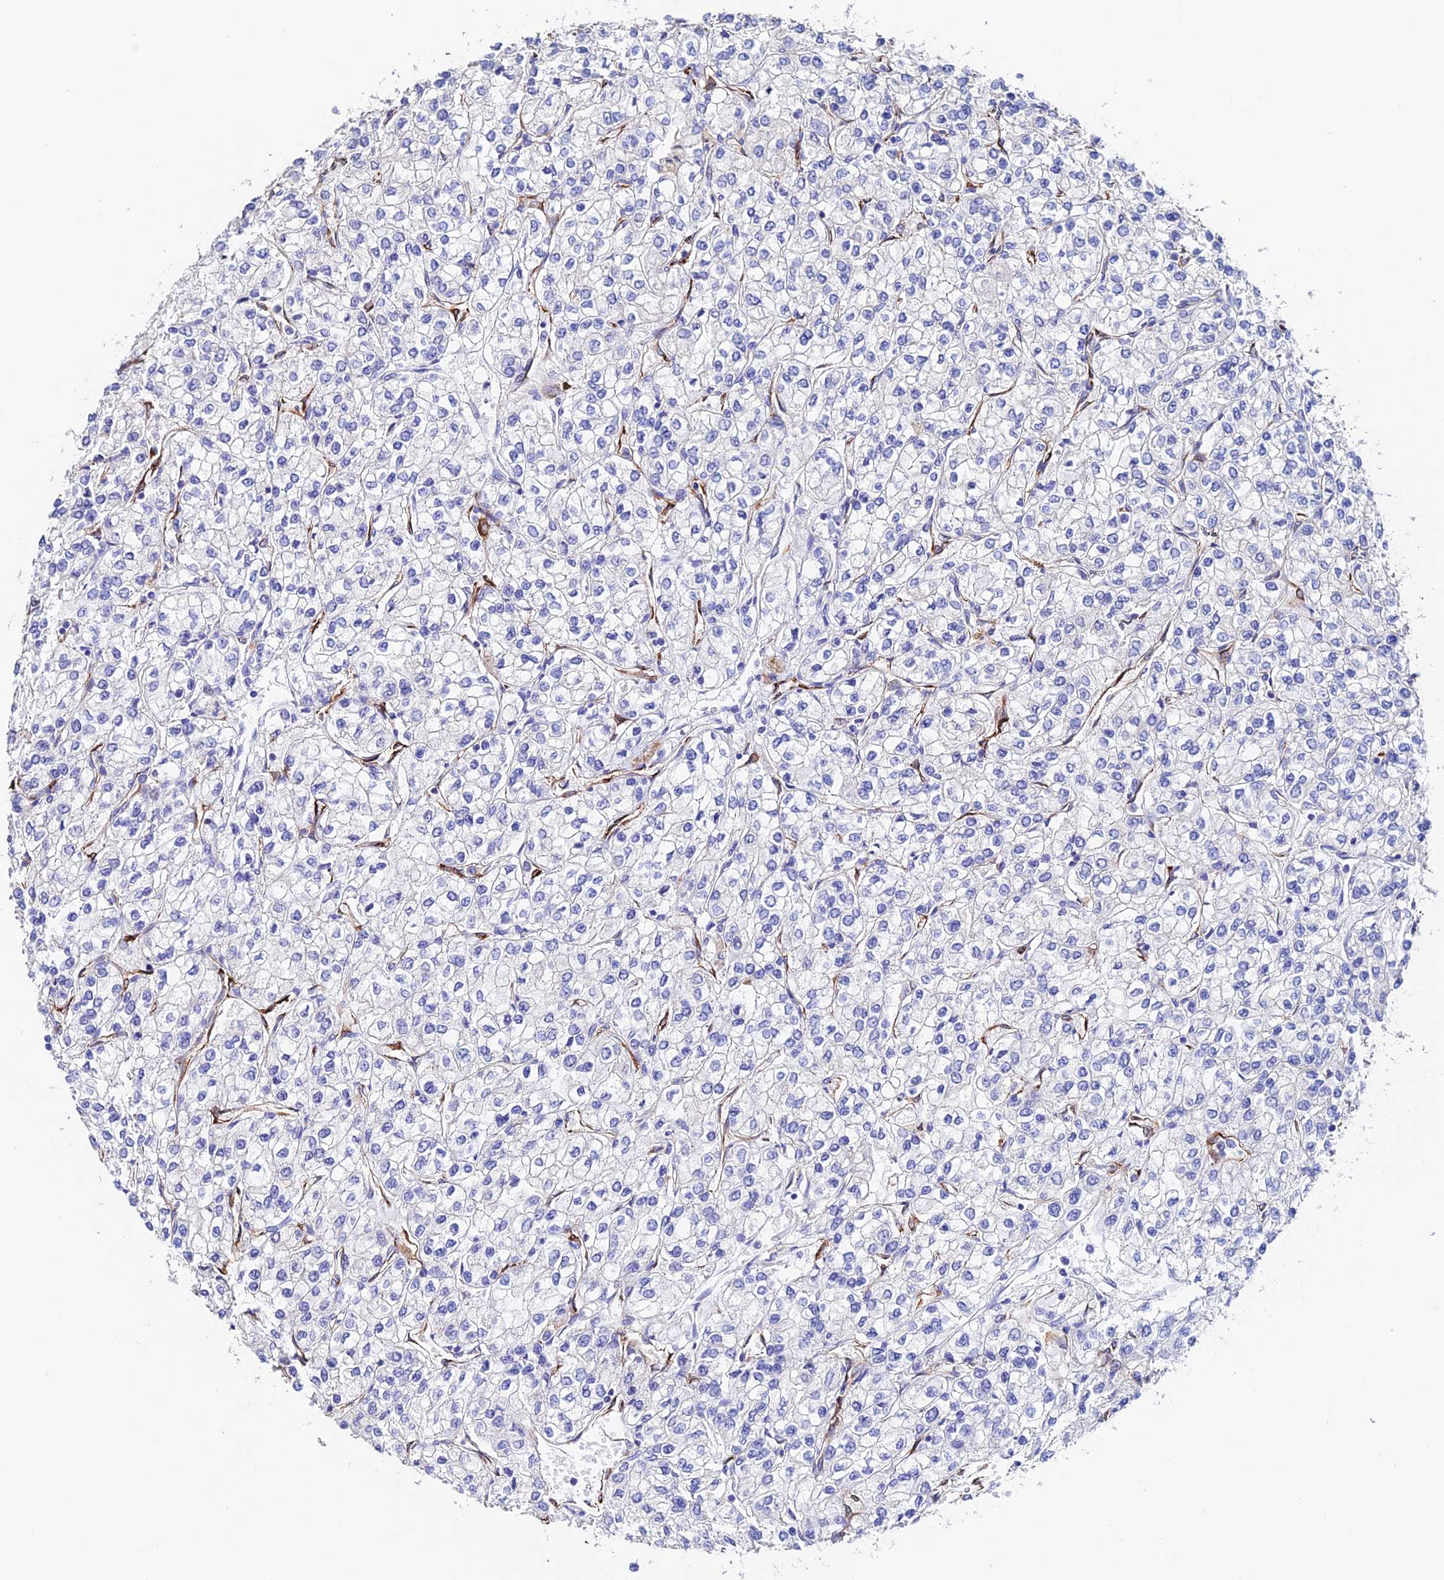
{"staining": {"intensity": "negative", "quantity": "none", "location": "none"}, "tissue": "renal cancer", "cell_type": "Tumor cells", "image_type": "cancer", "snomed": [{"axis": "morphology", "description": "Adenocarcinoma, NOS"}, {"axis": "topography", "description": "Kidney"}], "caption": "The photomicrograph displays no staining of tumor cells in renal cancer (adenocarcinoma).", "gene": "ESM1", "patient": {"sex": "male", "age": 80}}